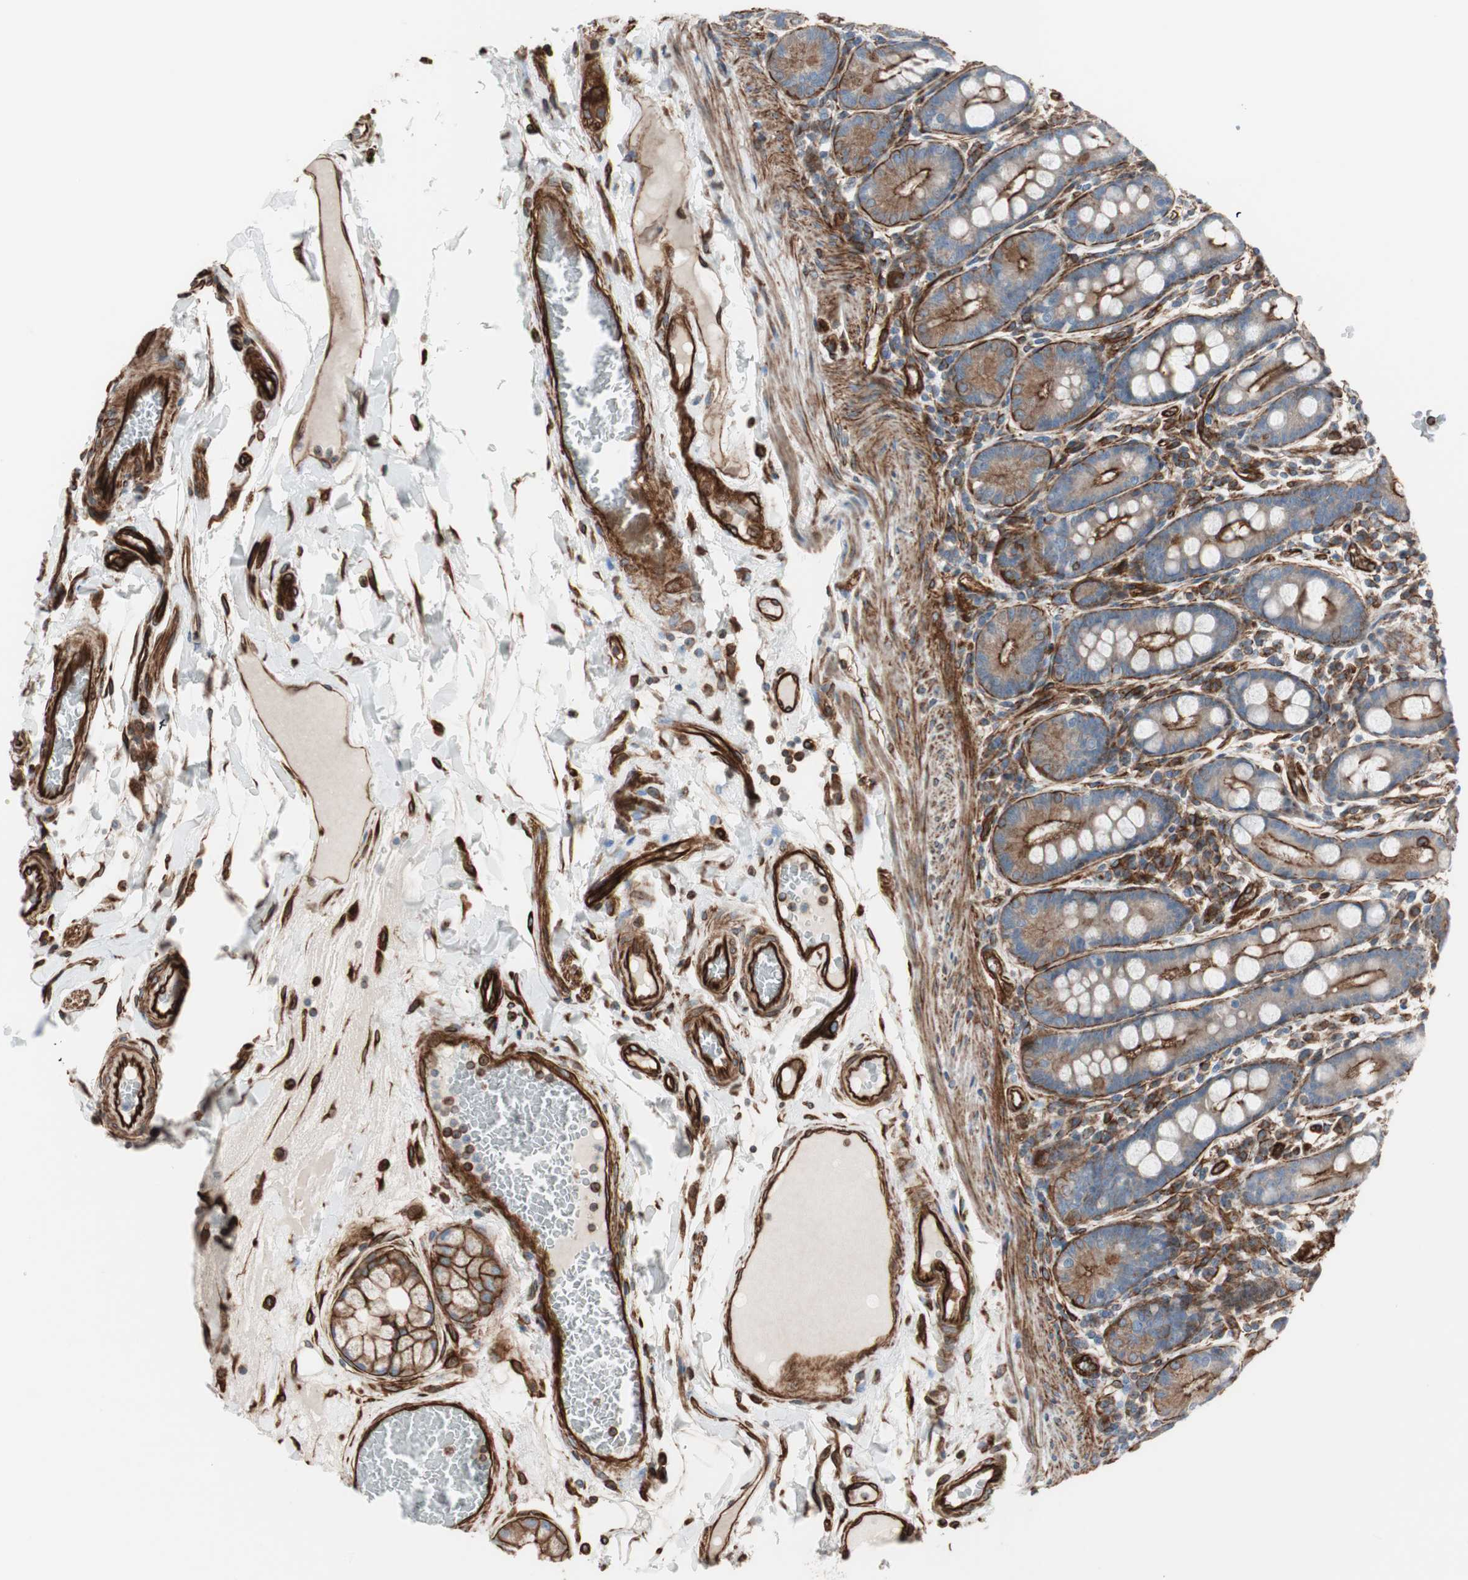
{"staining": {"intensity": "strong", "quantity": ">75%", "location": "cytoplasmic/membranous"}, "tissue": "duodenum", "cell_type": "Glandular cells", "image_type": "normal", "snomed": [{"axis": "morphology", "description": "Normal tissue, NOS"}, {"axis": "topography", "description": "Duodenum"}], "caption": "A histopathology image of duodenum stained for a protein reveals strong cytoplasmic/membranous brown staining in glandular cells.", "gene": "TCTA", "patient": {"sex": "male", "age": 50}}